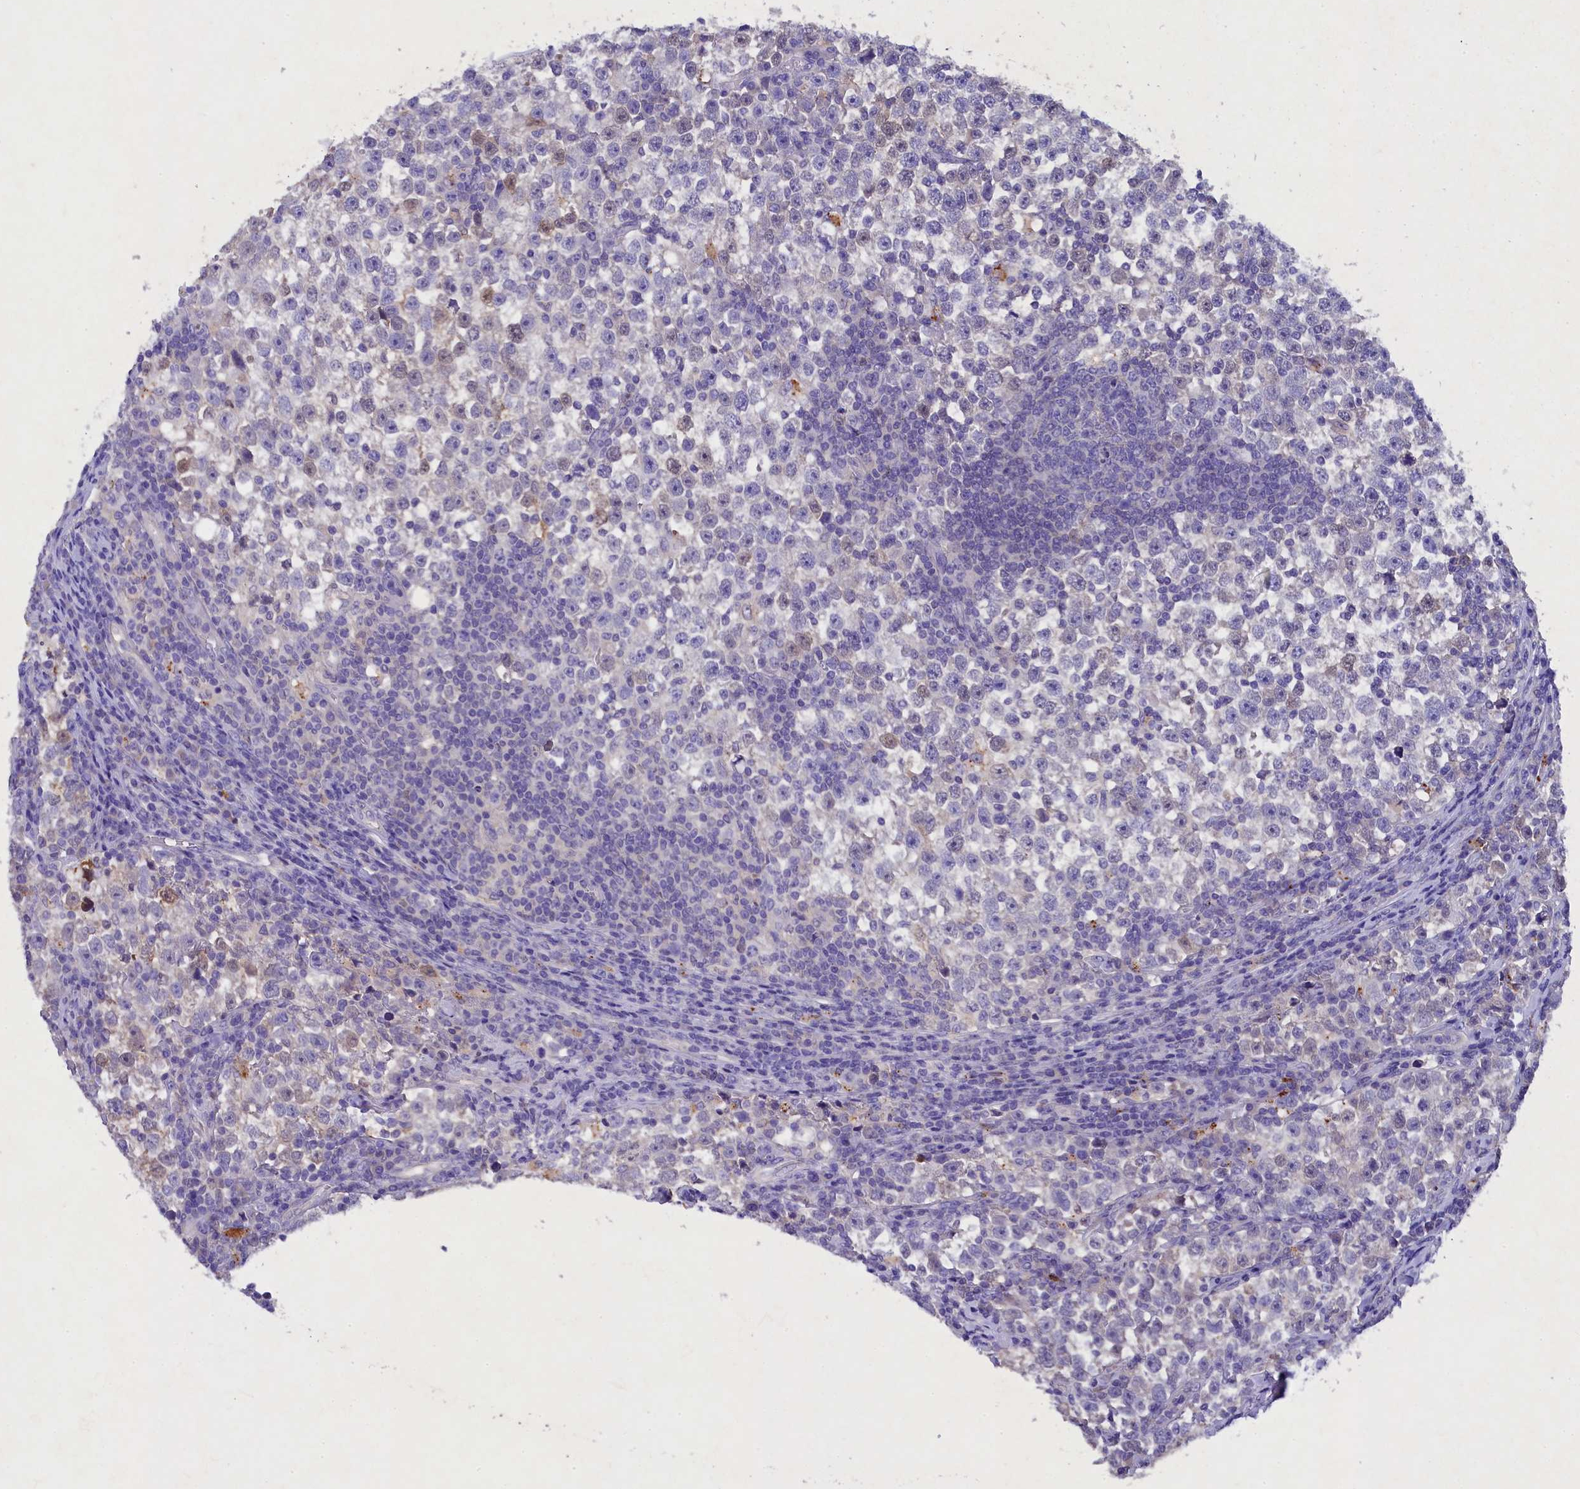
{"staining": {"intensity": "negative", "quantity": "none", "location": "none"}, "tissue": "testis cancer", "cell_type": "Tumor cells", "image_type": "cancer", "snomed": [{"axis": "morphology", "description": "Normal tissue, NOS"}, {"axis": "morphology", "description": "Seminoma, NOS"}, {"axis": "topography", "description": "Testis"}], "caption": "Immunohistochemistry histopathology image of human testis seminoma stained for a protein (brown), which exhibits no expression in tumor cells.", "gene": "TGDS", "patient": {"sex": "male", "age": 43}}